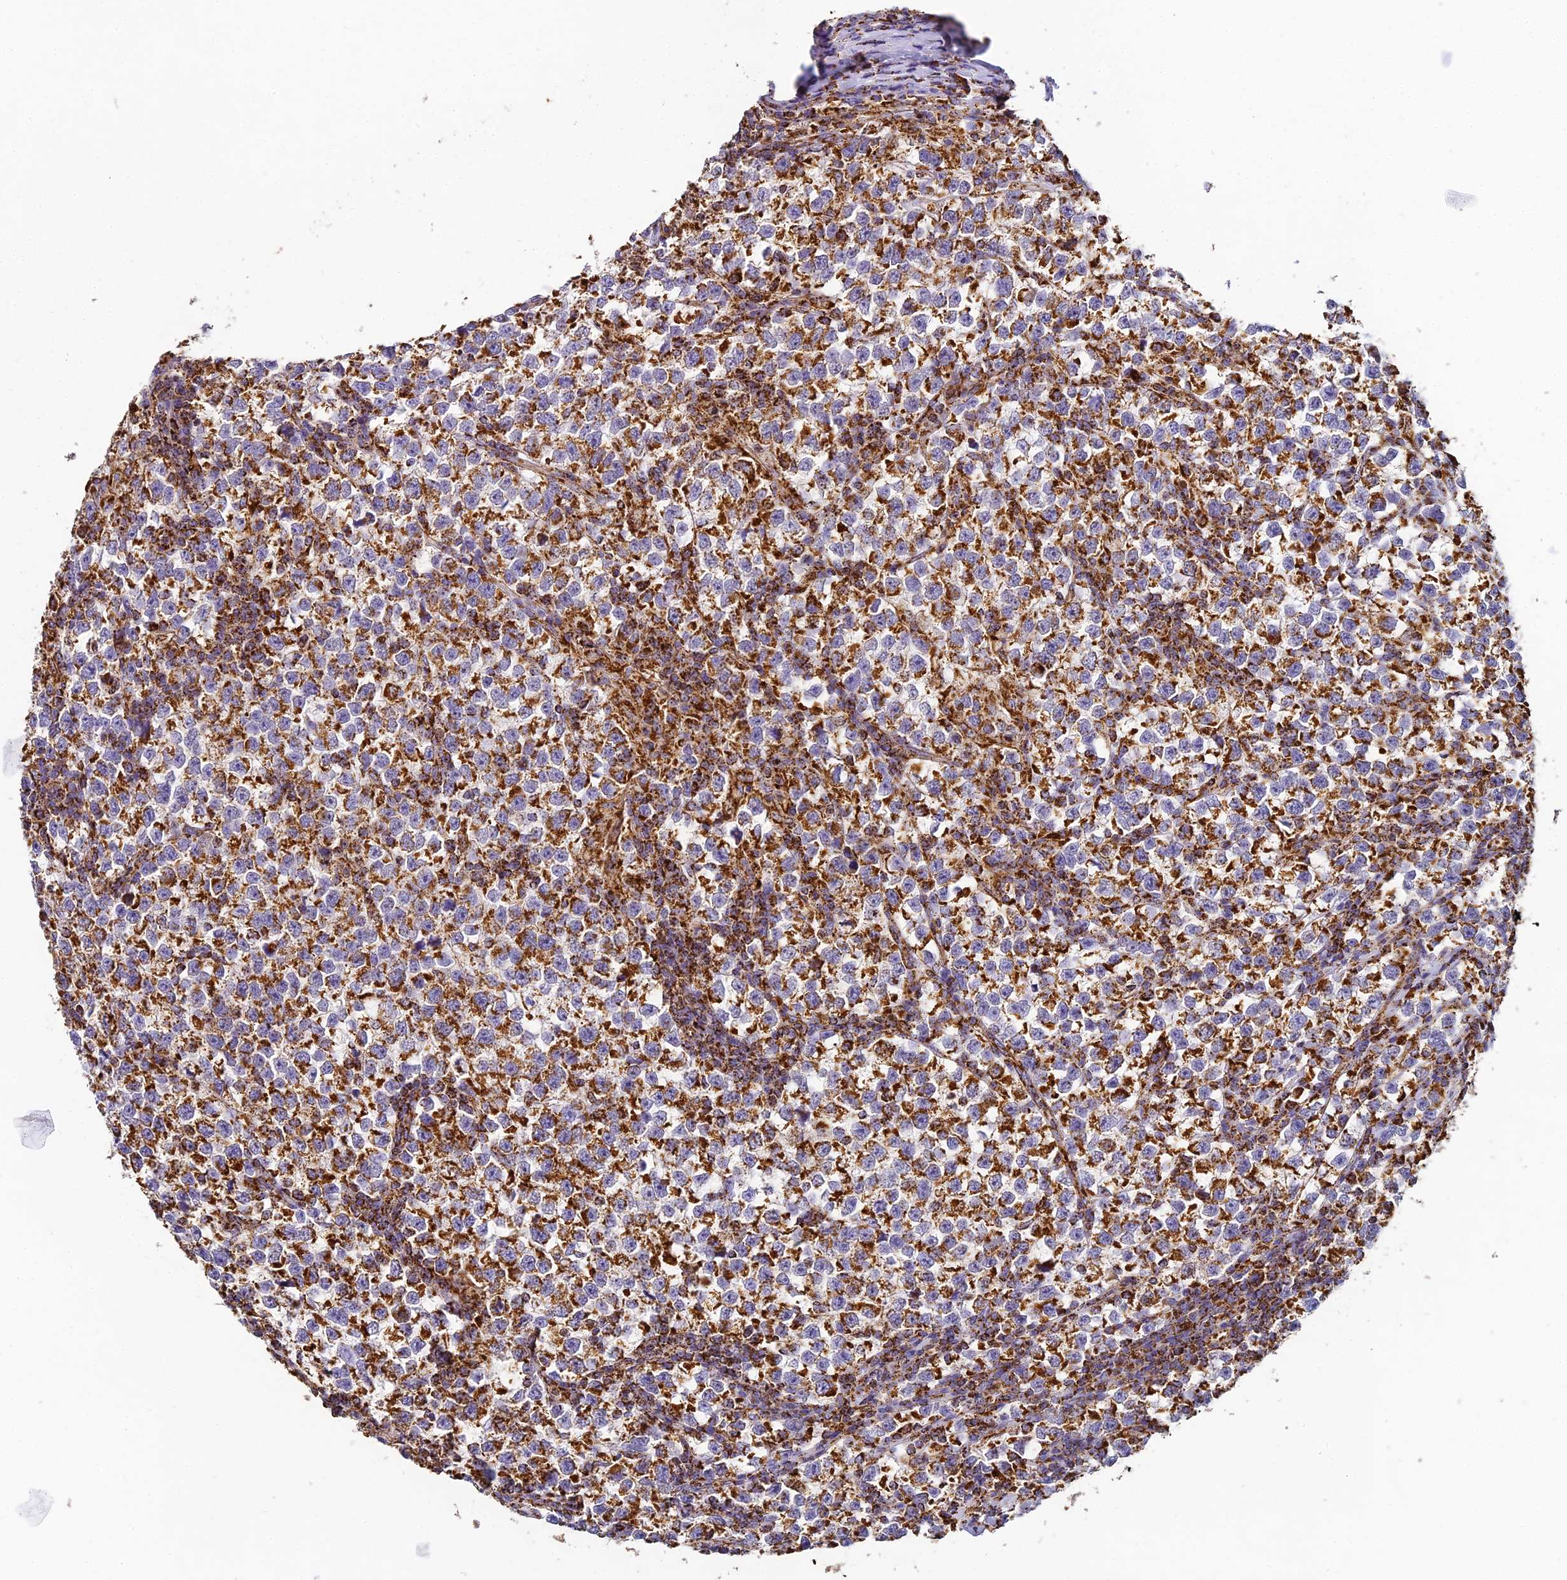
{"staining": {"intensity": "moderate", "quantity": ">75%", "location": "cytoplasmic/membranous"}, "tissue": "testis cancer", "cell_type": "Tumor cells", "image_type": "cancer", "snomed": [{"axis": "morphology", "description": "Normal tissue, NOS"}, {"axis": "morphology", "description": "Seminoma, NOS"}, {"axis": "topography", "description": "Testis"}], "caption": "Approximately >75% of tumor cells in human testis cancer (seminoma) demonstrate moderate cytoplasmic/membranous protein expression as visualized by brown immunohistochemical staining.", "gene": "STK17A", "patient": {"sex": "male", "age": 43}}